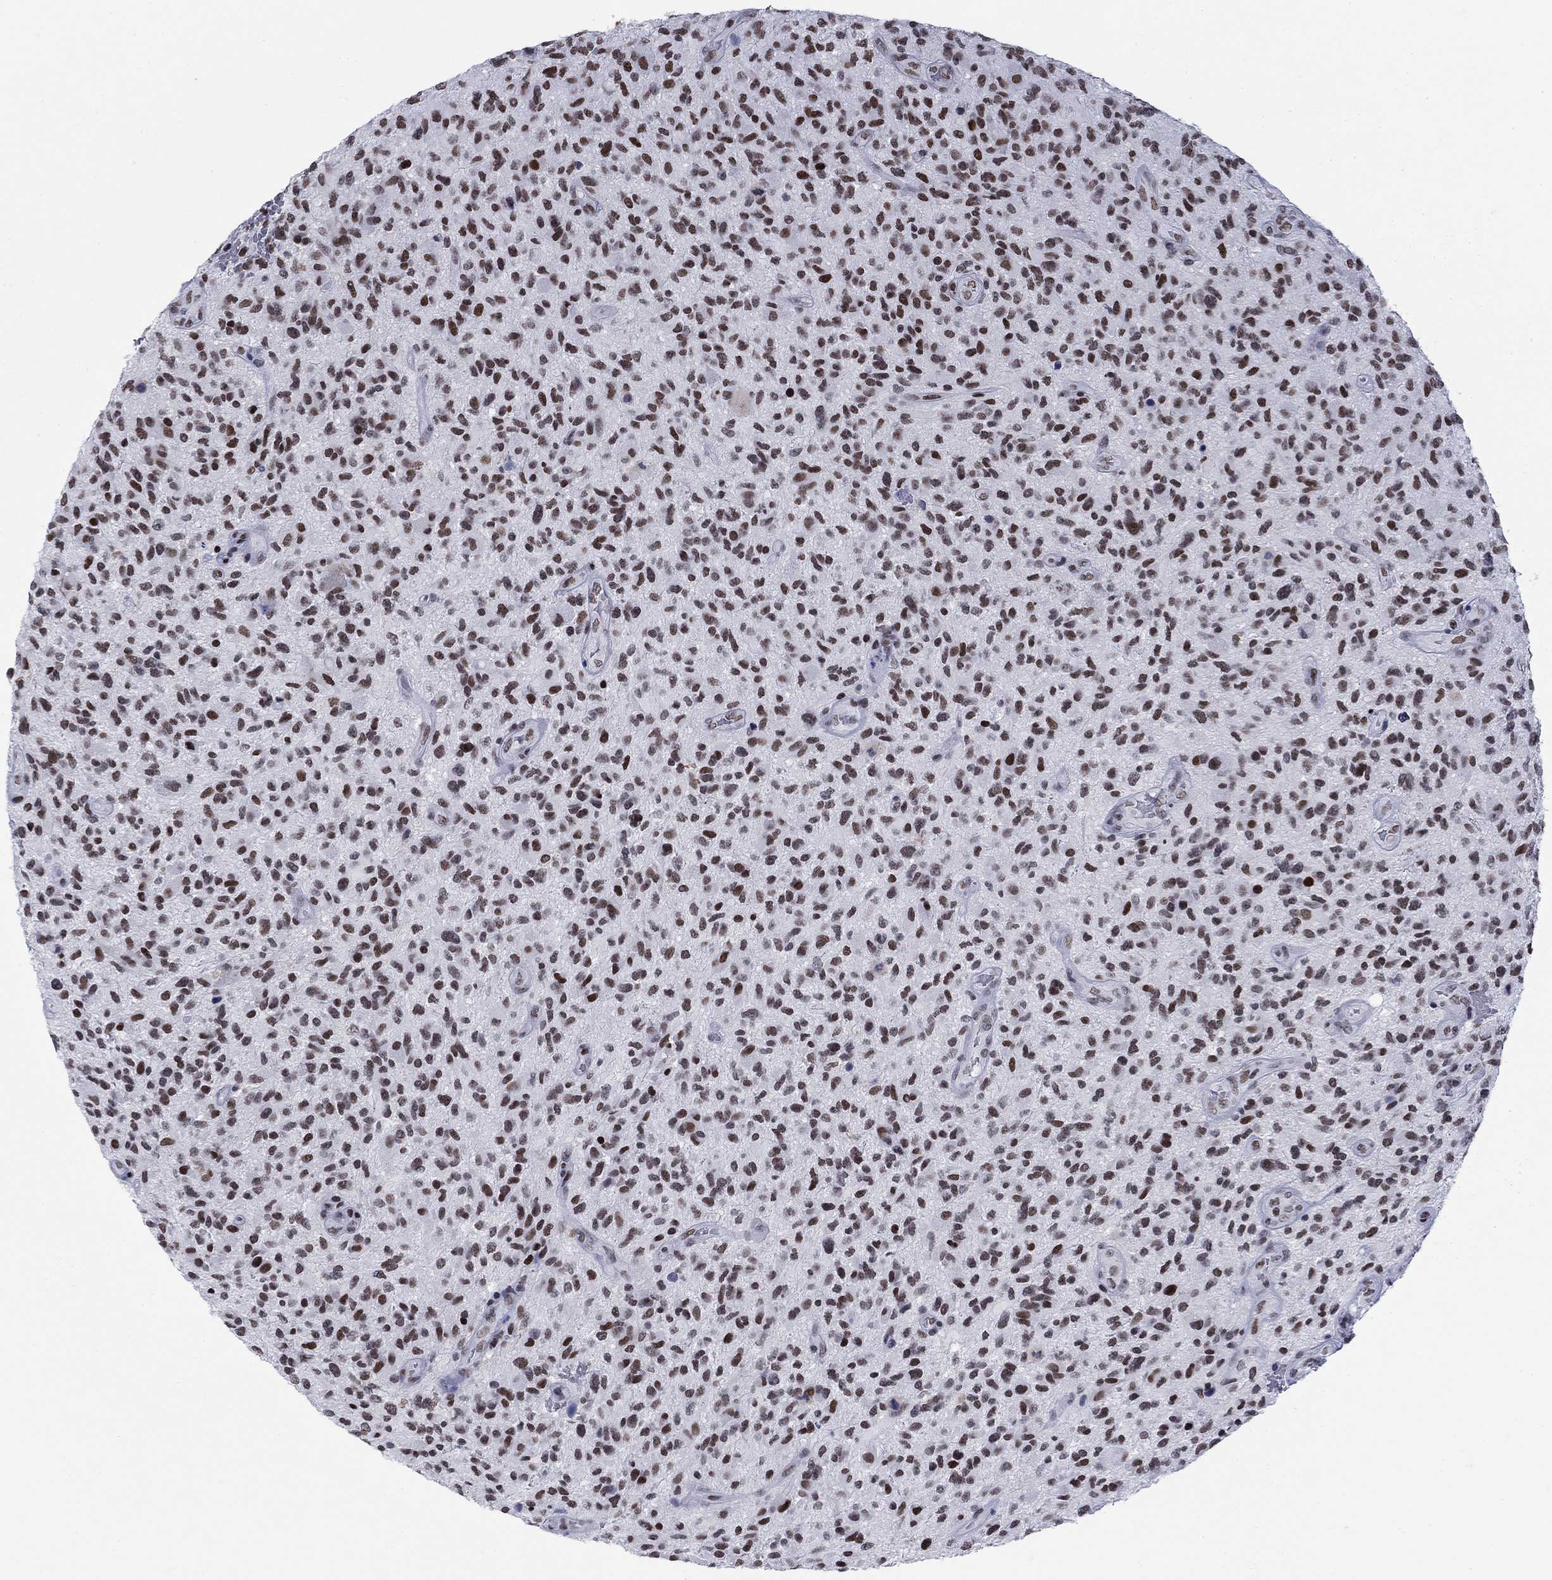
{"staining": {"intensity": "strong", "quantity": ">75%", "location": "nuclear"}, "tissue": "glioma", "cell_type": "Tumor cells", "image_type": "cancer", "snomed": [{"axis": "morphology", "description": "Glioma, malignant, High grade"}, {"axis": "topography", "description": "Brain"}], "caption": "Malignant glioma (high-grade) stained with immunohistochemistry displays strong nuclear expression in about >75% of tumor cells.", "gene": "NPAS3", "patient": {"sex": "male", "age": 47}}